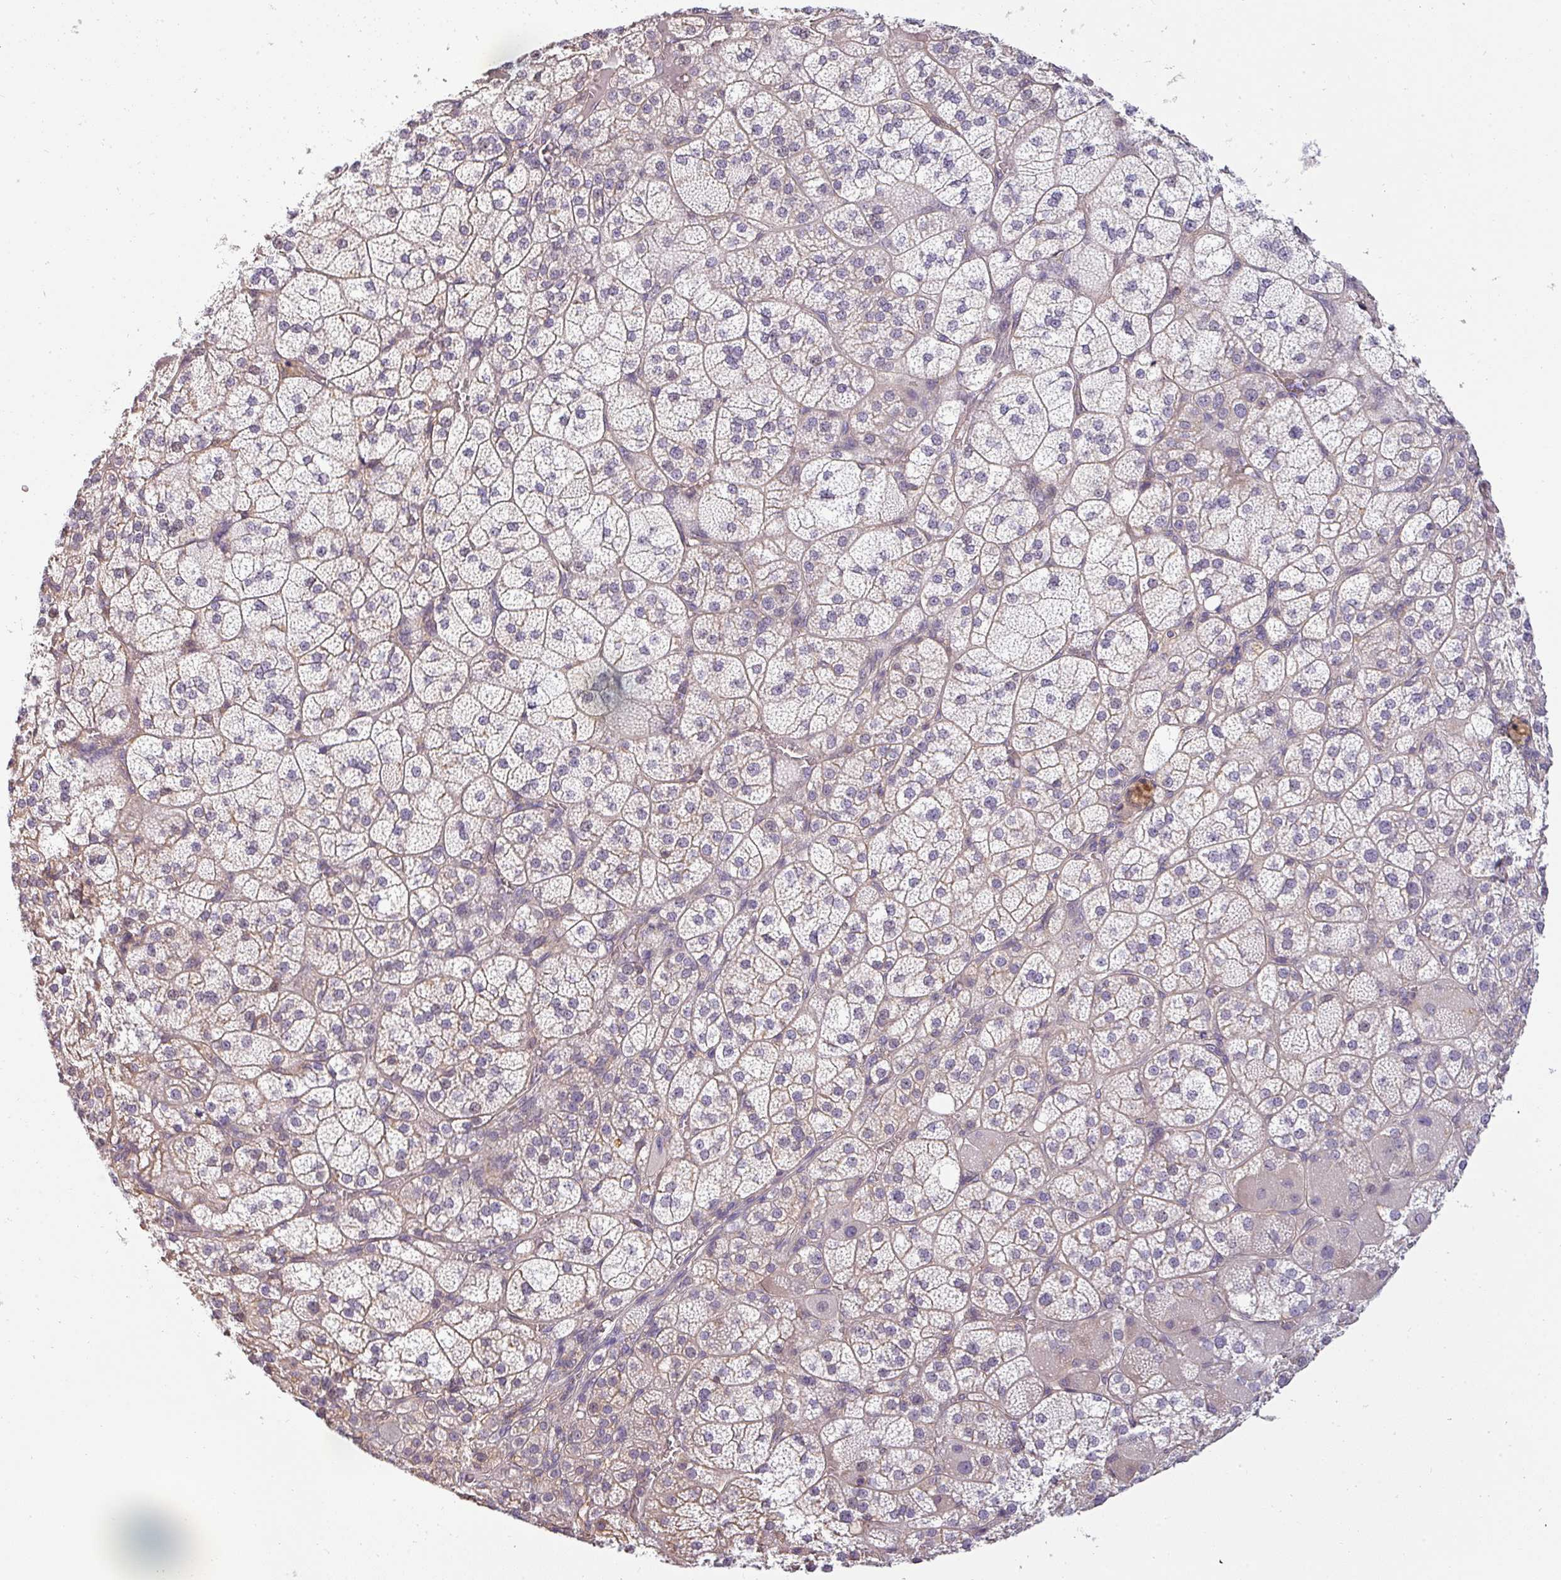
{"staining": {"intensity": "weak", "quantity": "25%-75%", "location": "cytoplasmic/membranous"}, "tissue": "adrenal gland", "cell_type": "Glandular cells", "image_type": "normal", "snomed": [{"axis": "morphology", "description": "Normal tissue, NOS"}, {"axis": "topography", "description": "Adrenal gland"}], "caption": "The immunohistochemical stain labels weak cytoplasmic/membranous expression in glandular cells of normal adrenal gland.", "gene": "ZNF835", "patient": {"sex": "female", "age": 60}}